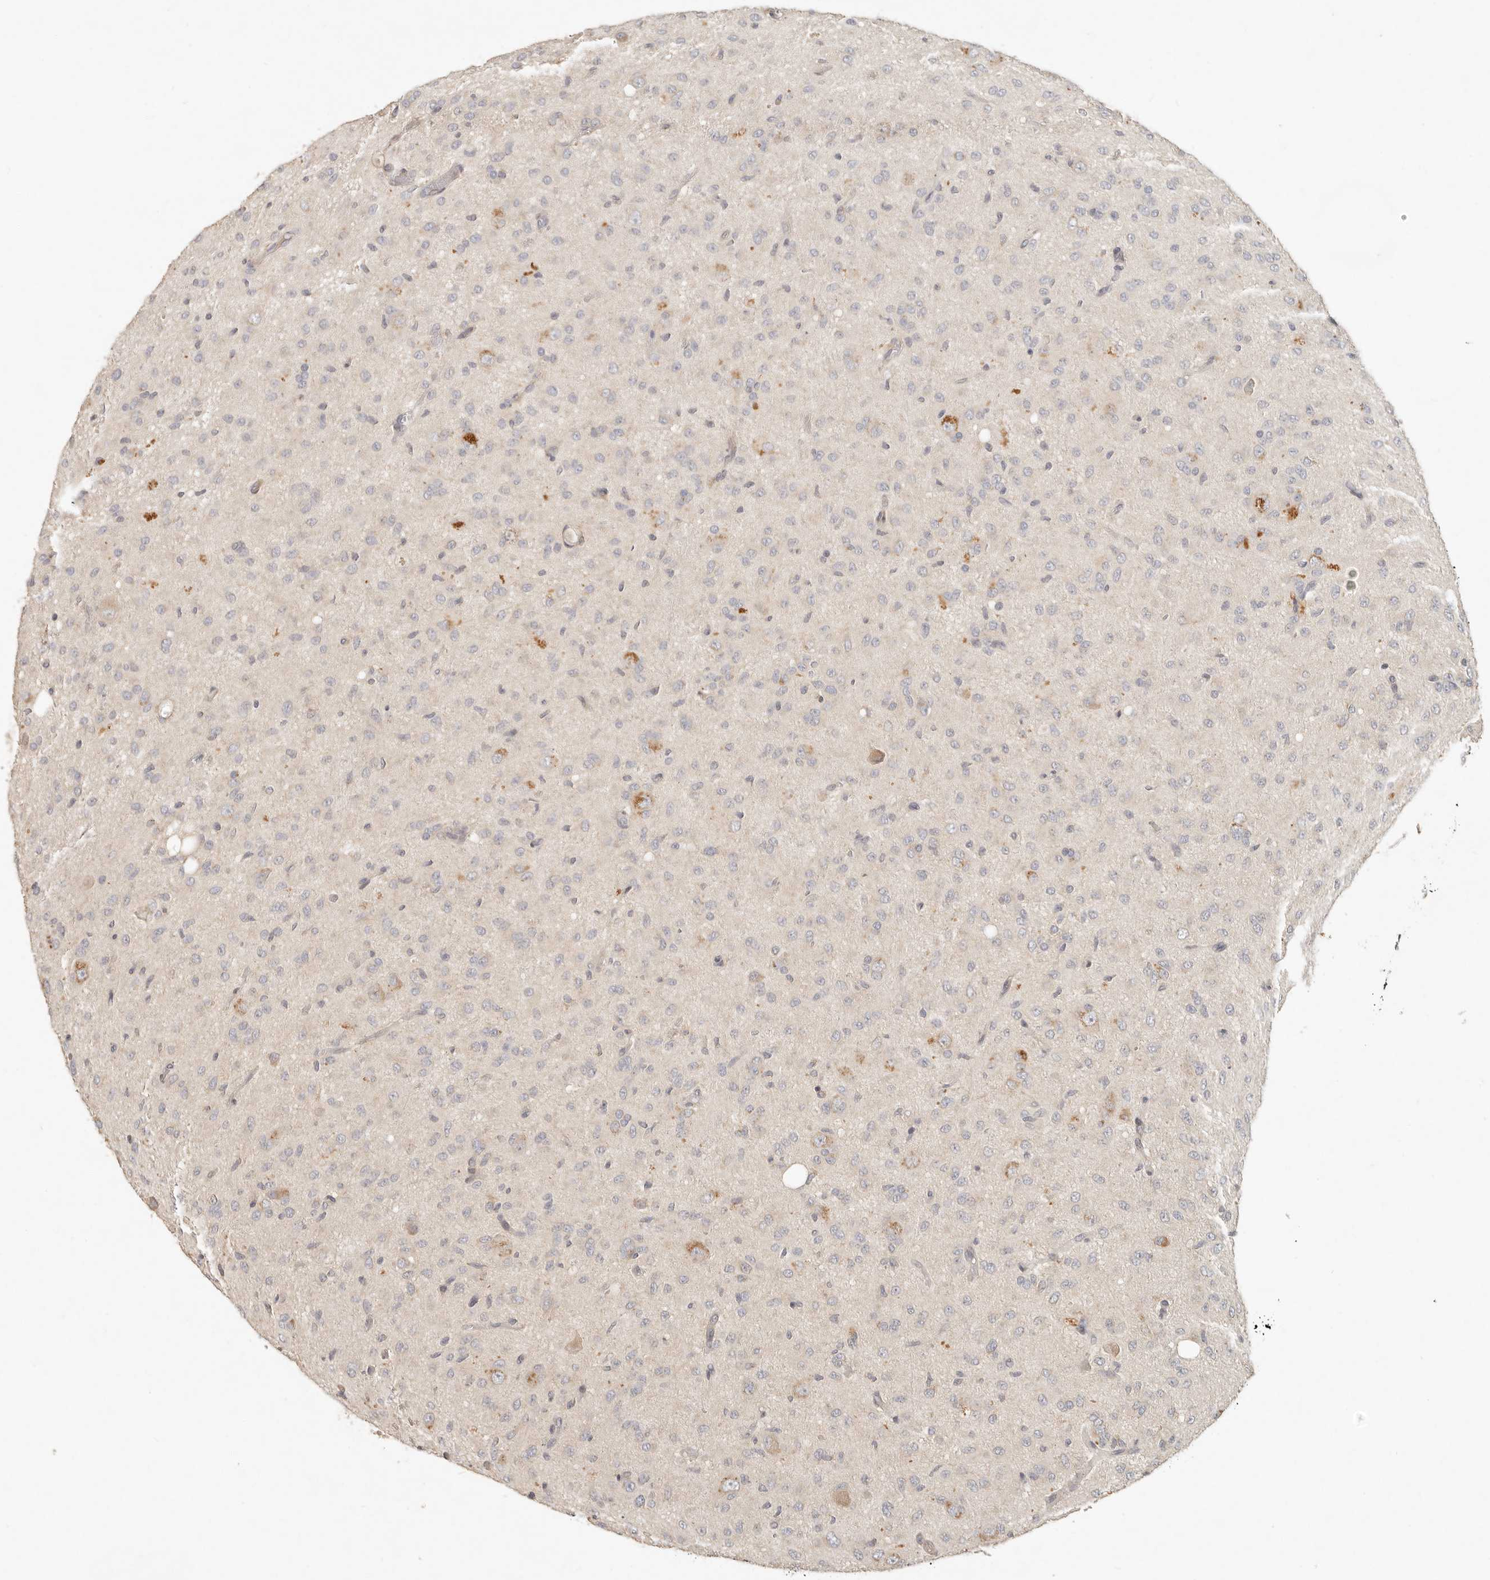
{"staining": {"intensity": "negative", "quantity": "none", "location": "none"}, "tissue": "glioma", "cell_type": "Tumor cells", "image_type": "cancer", "snomed": [{"axis": "morphology", "description": "Glioma, malignant, High grade"}, {"axis": "topography", "description": "Brain"}], "caption": "Protein analysis of glioma reveals no significant staining in tumor cells.", "gene": "ARHGEF10L", "patient": {"sex": "female", "age": 59}}